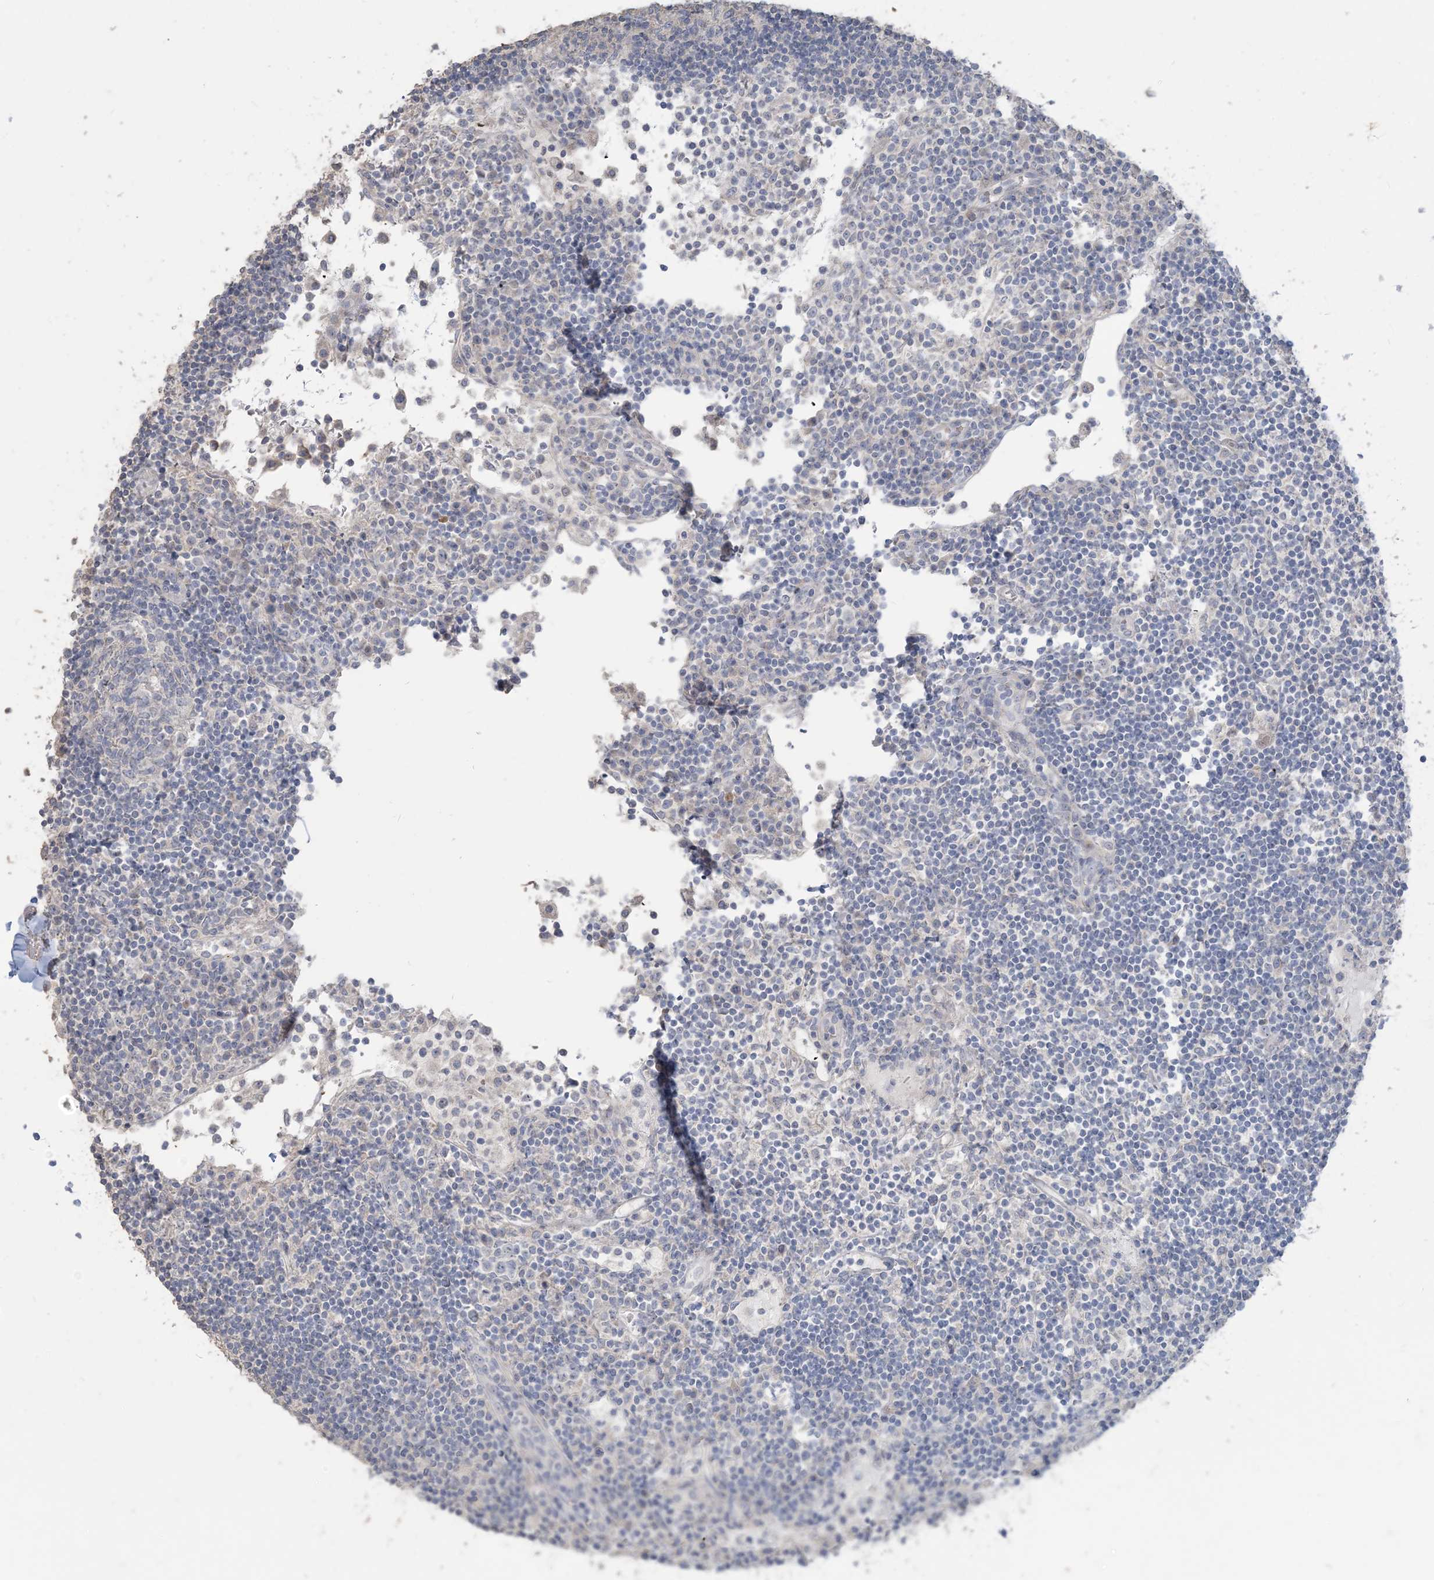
{"staining": {"intensity": "negative", "quantity": "none", "location": "none"}, "tissue": "lymph node", "cell_type": "Non-germinal center cells", "image_type": "normal", "snomed": [{"axis": "morphology", "description": "Normal tissue, NOS"}, {"axis": "topography", "description": "Lymph node"}], "caption": "Immunohistochemistry (IHC) photomicrograph of benign human lymph node stained for a protein (brown), which reveals no expression in non-germinal center cells.", "gene": "NPHS2", "patient": {"sex": "female", "age": 53}}